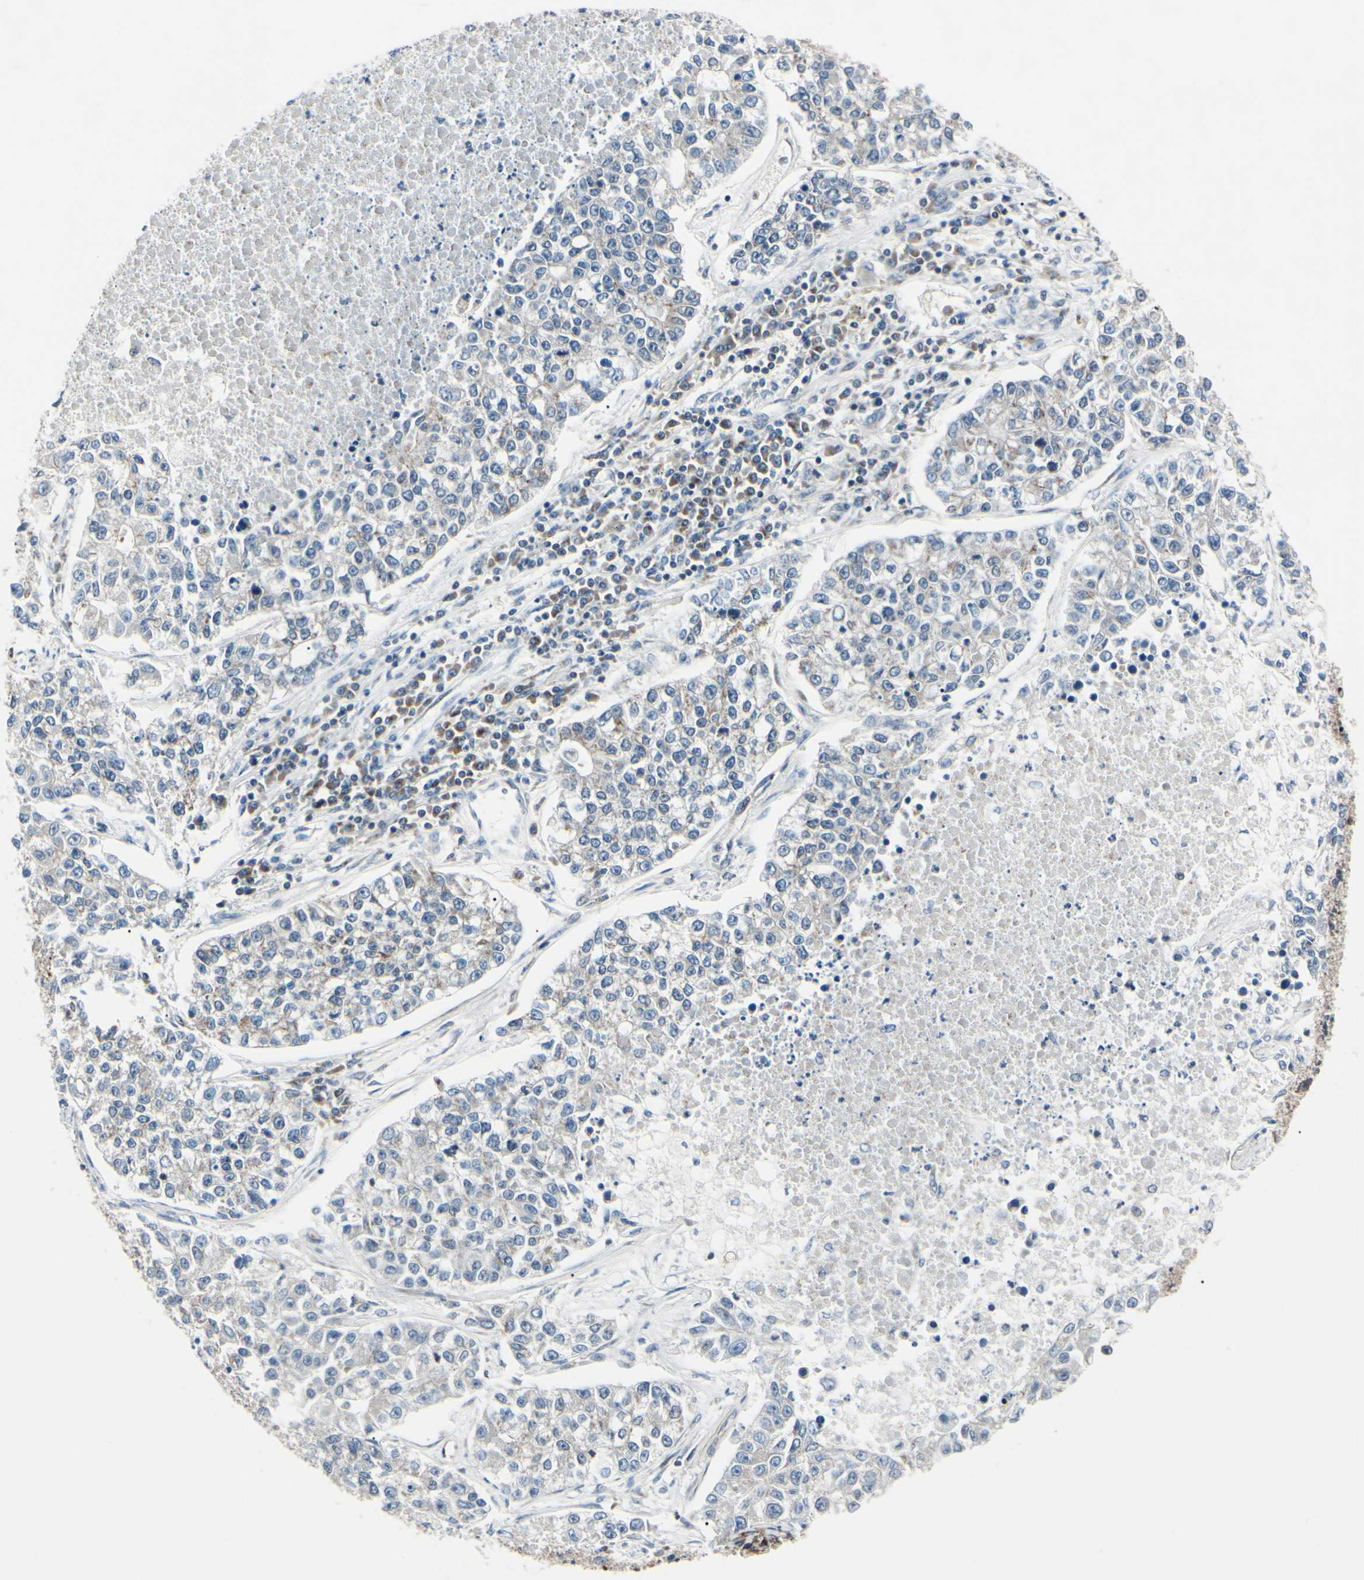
{"staining": {"intensity": "weak", "quantity": "<25%", "location": "cytoplasmic/membranous"}, "tissue": "lung cancer", "cell_type": "Tumor cells", "image_type": "cancer", "snomed": [{"axis": "morphology", "description": "Adenocarcinoma, NOS"}, {"axis": "topography", "description": "Lung"}], "caption": "This is an immunohistochemistry histopathology image of lung cancer. There is no staining in tumor cells.", "gene": "MAPRE1", "patient": {"sex": "male", "age": 49}}